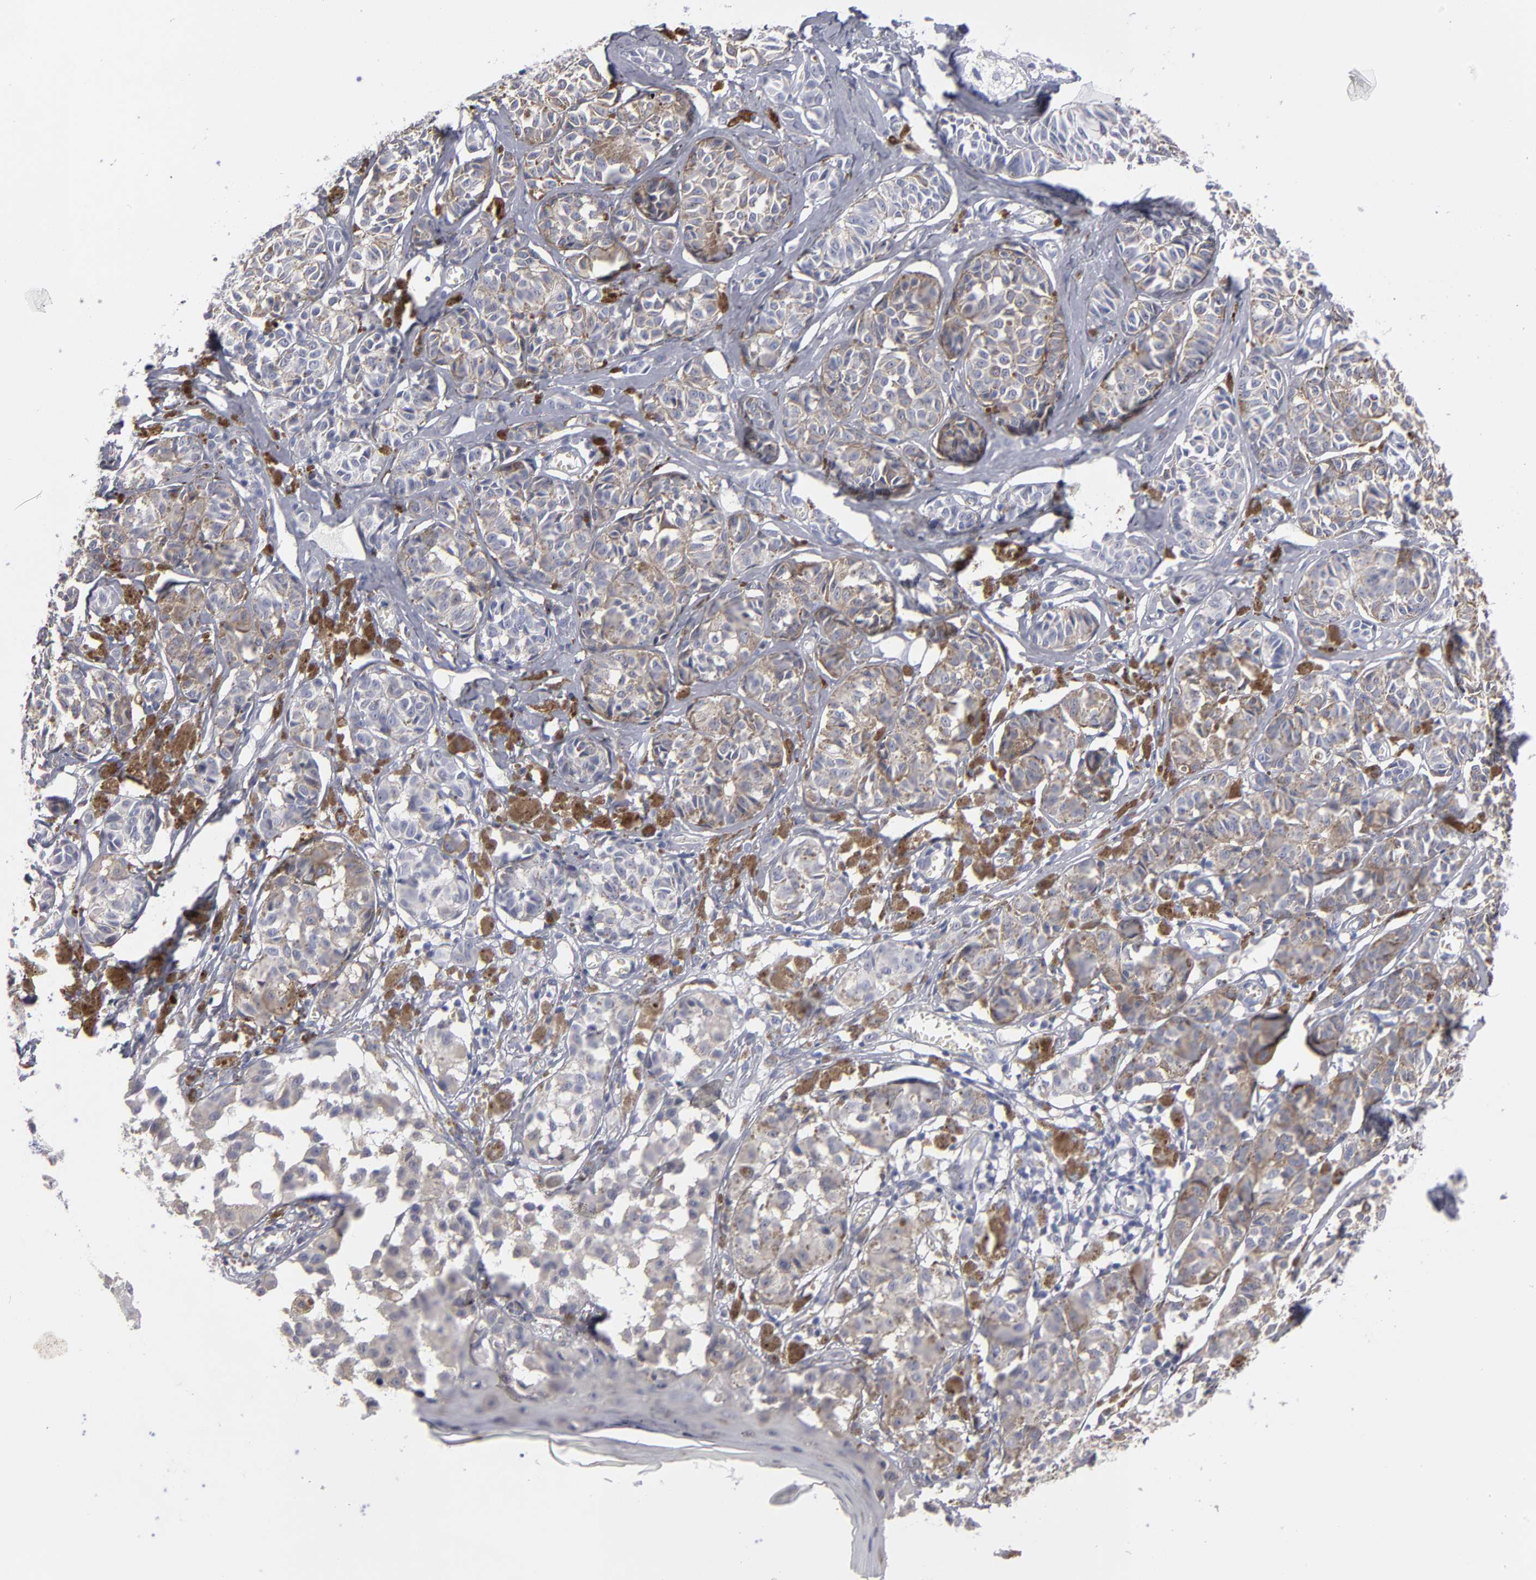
{"staining": {"intensity": "weak", "quantity": ">75%", "location": "cytoplasmic/membranous"}, "tissue": "melanoma", "cell_type": "Tumor cells", "image_type": "cancer", "snomed": [{"axis": "morphology", "description": "Malignant melanoma, NOS"}, {"axis": "topography", "description": "Skin"}], "caption": "High-magnification brightfield microscopy of melanoma stained with DAB (brown) and counterstained with hematoxylin (blue). tumor cells exhibit weak cytoplasmic/membranous expression is appreciated in about>75% of cells. The staining was performed using DAB to visualize the protein expression in brown, while the nuclei were stained in blue with hematoxylin (Magnification: 20x).", "gene": "CCDC80", "patient": {"sex": "male", "age": 76}}